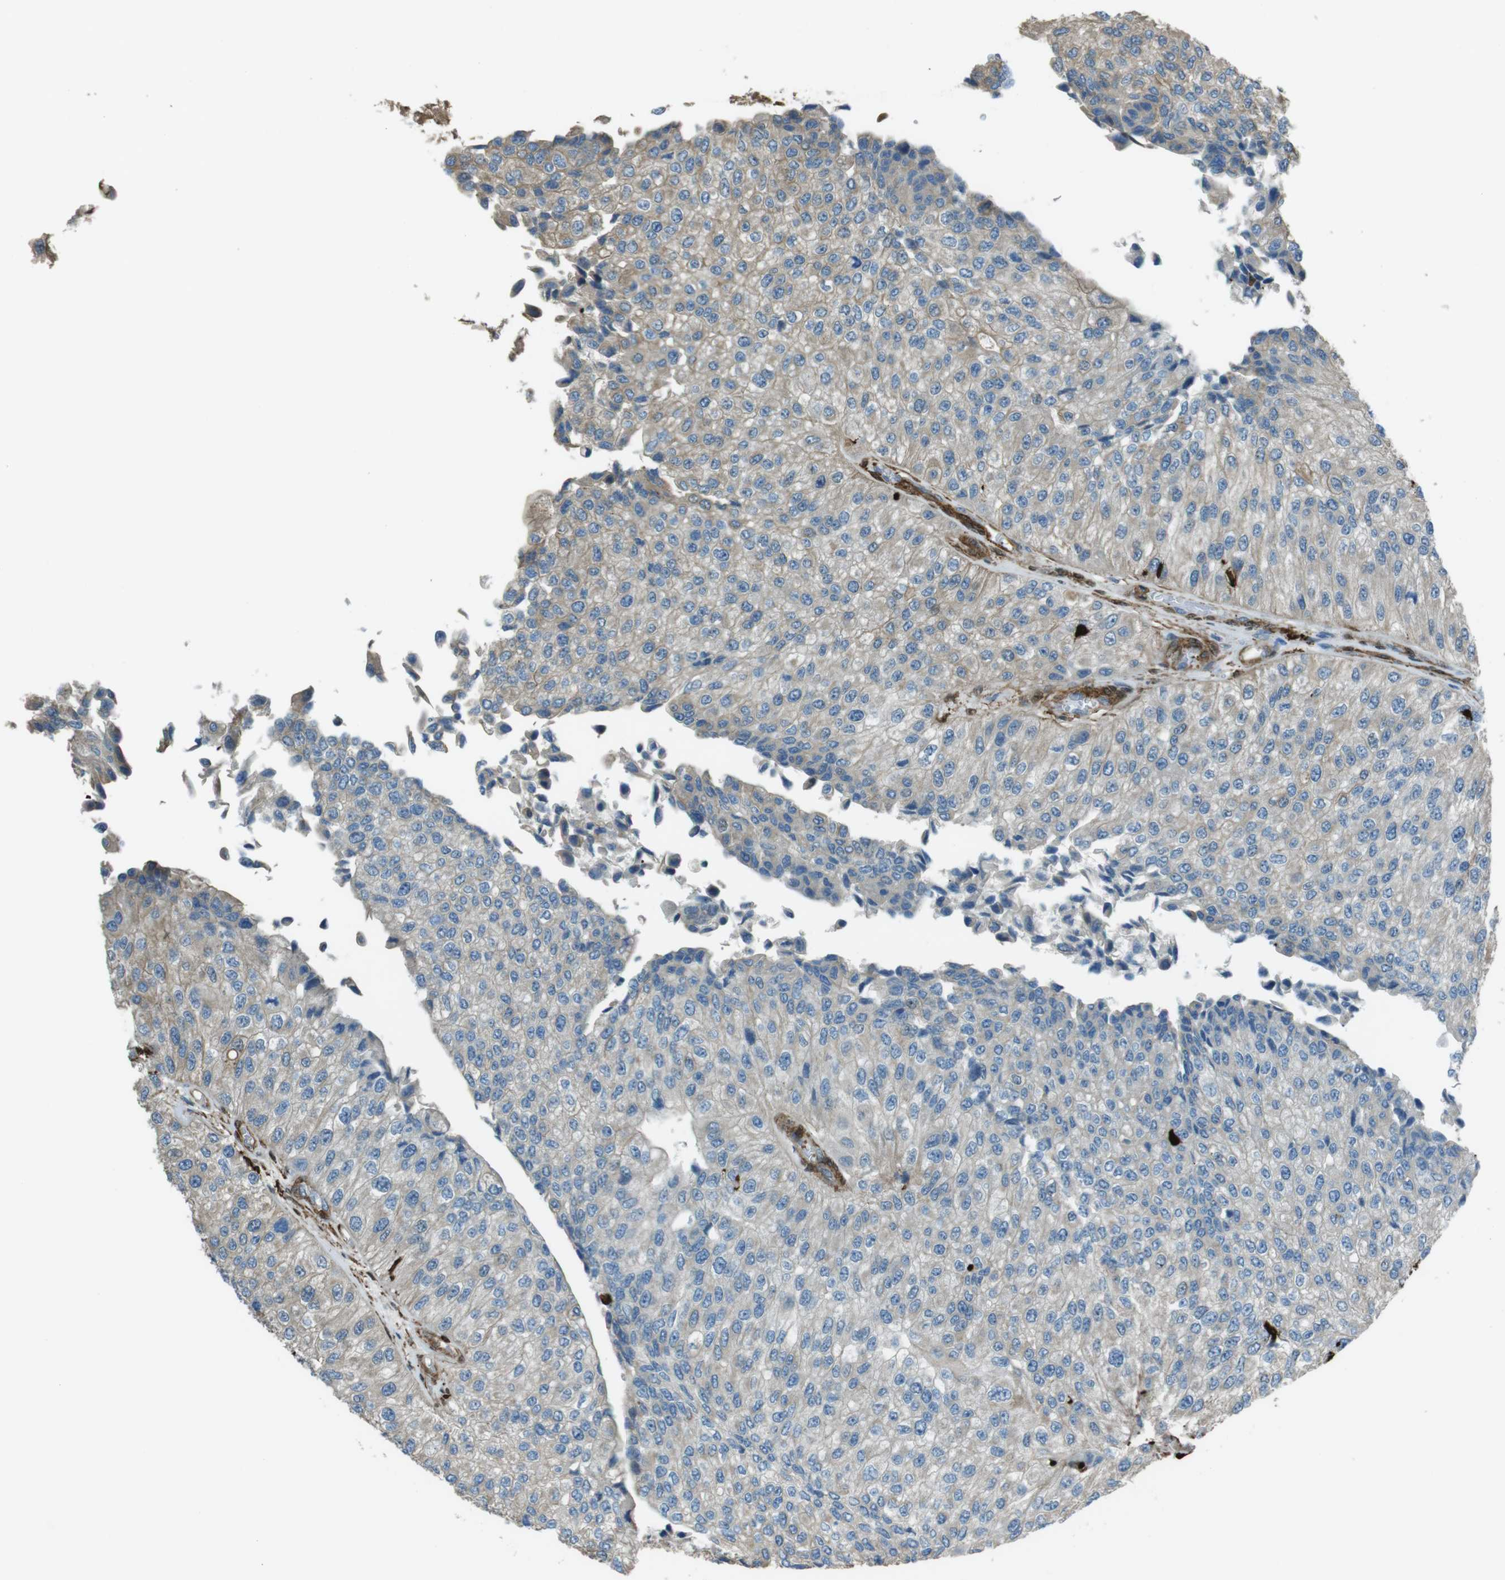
{"staining": {"intensity": "weak", "quantity": "25%-75%", "location": "cytoplasmic/membranous"}, "tissue": "urothelial cancer", "cell_type": "Tumor cells", "image_type": "cancer", "snomed": [{"axis": "morphology", "description": "Urothelial carcinoma, High grade"}, {"axis": "topography", "description": "Kidney"}, {"axis": "topography", "description": "Urinary bladder"}], "caption": "A micrograph of high-grade urothelial carcinoma stained for a protein displays weak cytoplasmic/membranous brown staining in tumor cells.", "gene": "SFT2D1", "patient": {"sex": "male", "age": 77}}